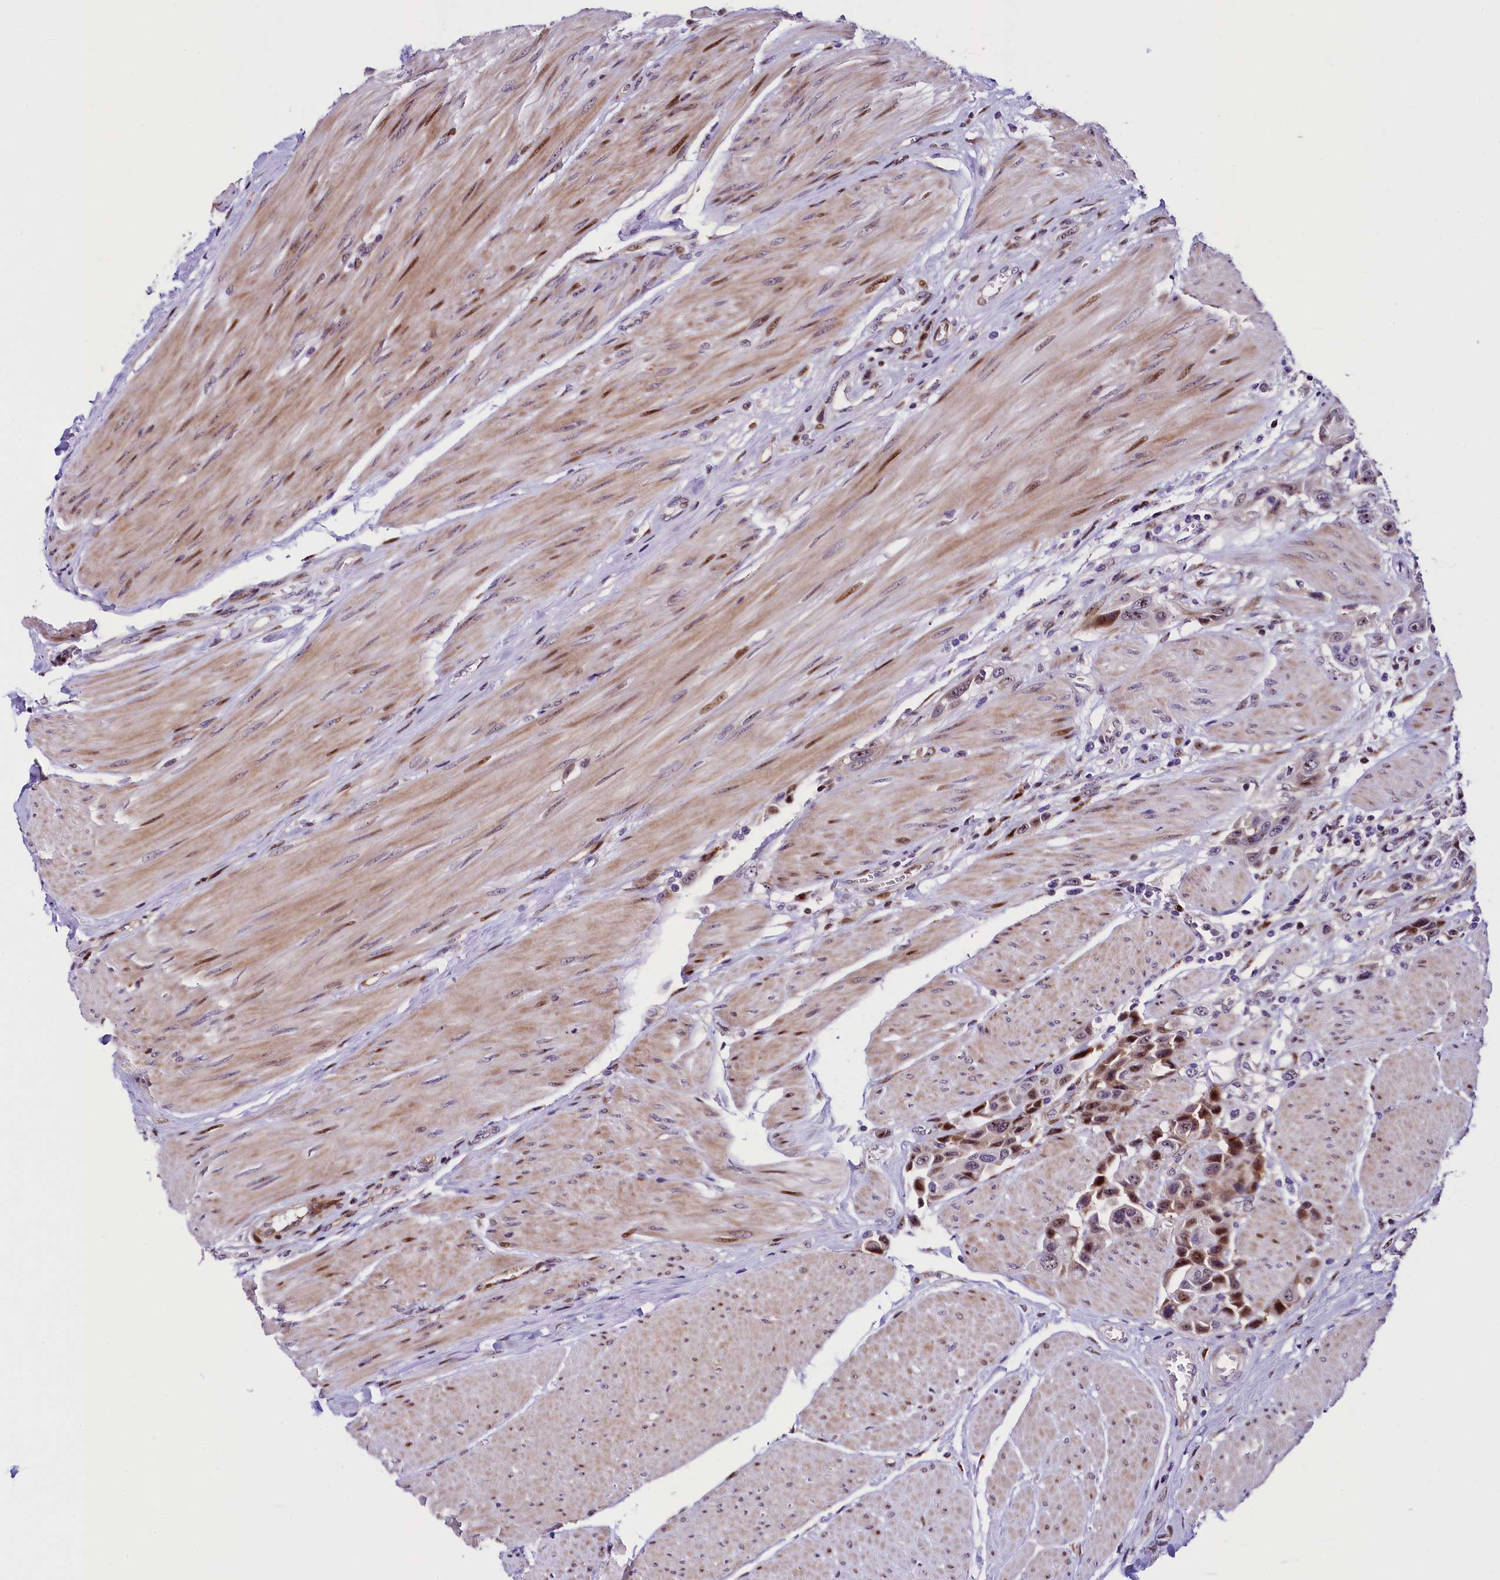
{"staining": {"intensity": "moderate", "quantity": "25%-75%", "location": "nuclear"}, "tissue": "urothelial cancer", "cell_type": "Tumor cells", "image_type": "cancer", "snomed": [{"axis": "morphology", "description": "Urothelial carcinoma, High grade"}, {"axis": "topography", "description": "Urinary bladder"}], "caption": "High-grade urothelial carcinoma stained with a brown dye shows moderate nuclear positive expression in approximately 25%-75% of tumor cells.", "gene": "TRMT112", "patient": {"sex": "male", "age": 50}}